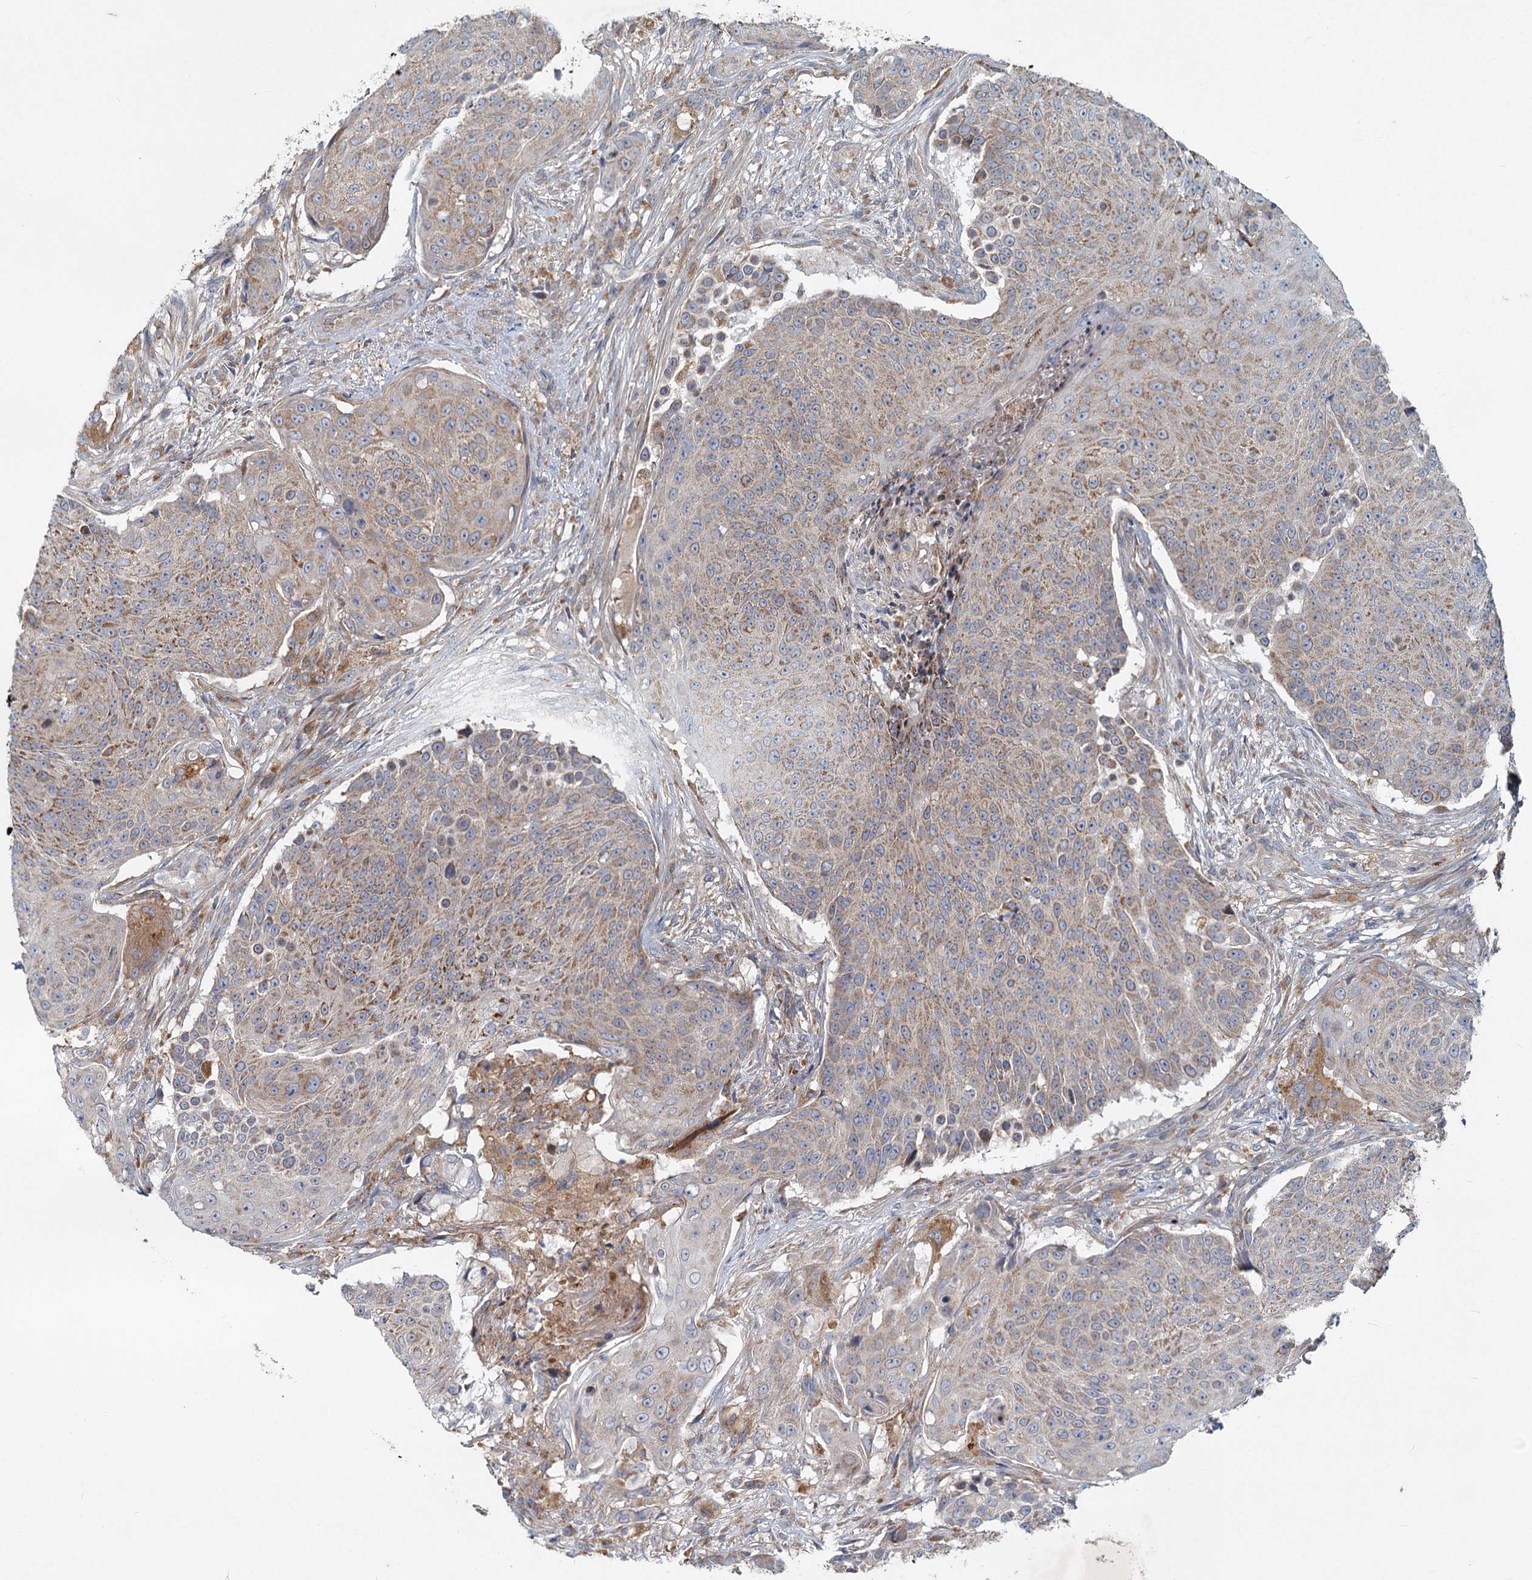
{"staining": {"intensity": "moderate", "quantity": ">75%", "location": "cytoplasmic/membranous"}, "tissue": "urothelial cancer", "cell_type": "Tumor cells", "image_type": "cancer", "snomed": [{"axis": "morphology", "description": "Urothelial carcinoma, High grade"}, {"axis": "topography", "description": "Urinary bladder"}], "caption": "There is medium levels of moderate cytoplasmic/membranous positivity in tumor cells of high-grade urothelial carcinoma, as demonstrated by immunohistochemical staining (brown color).", "gene": "ADCY2", "patient": {"sex": "female", "age": 63}}